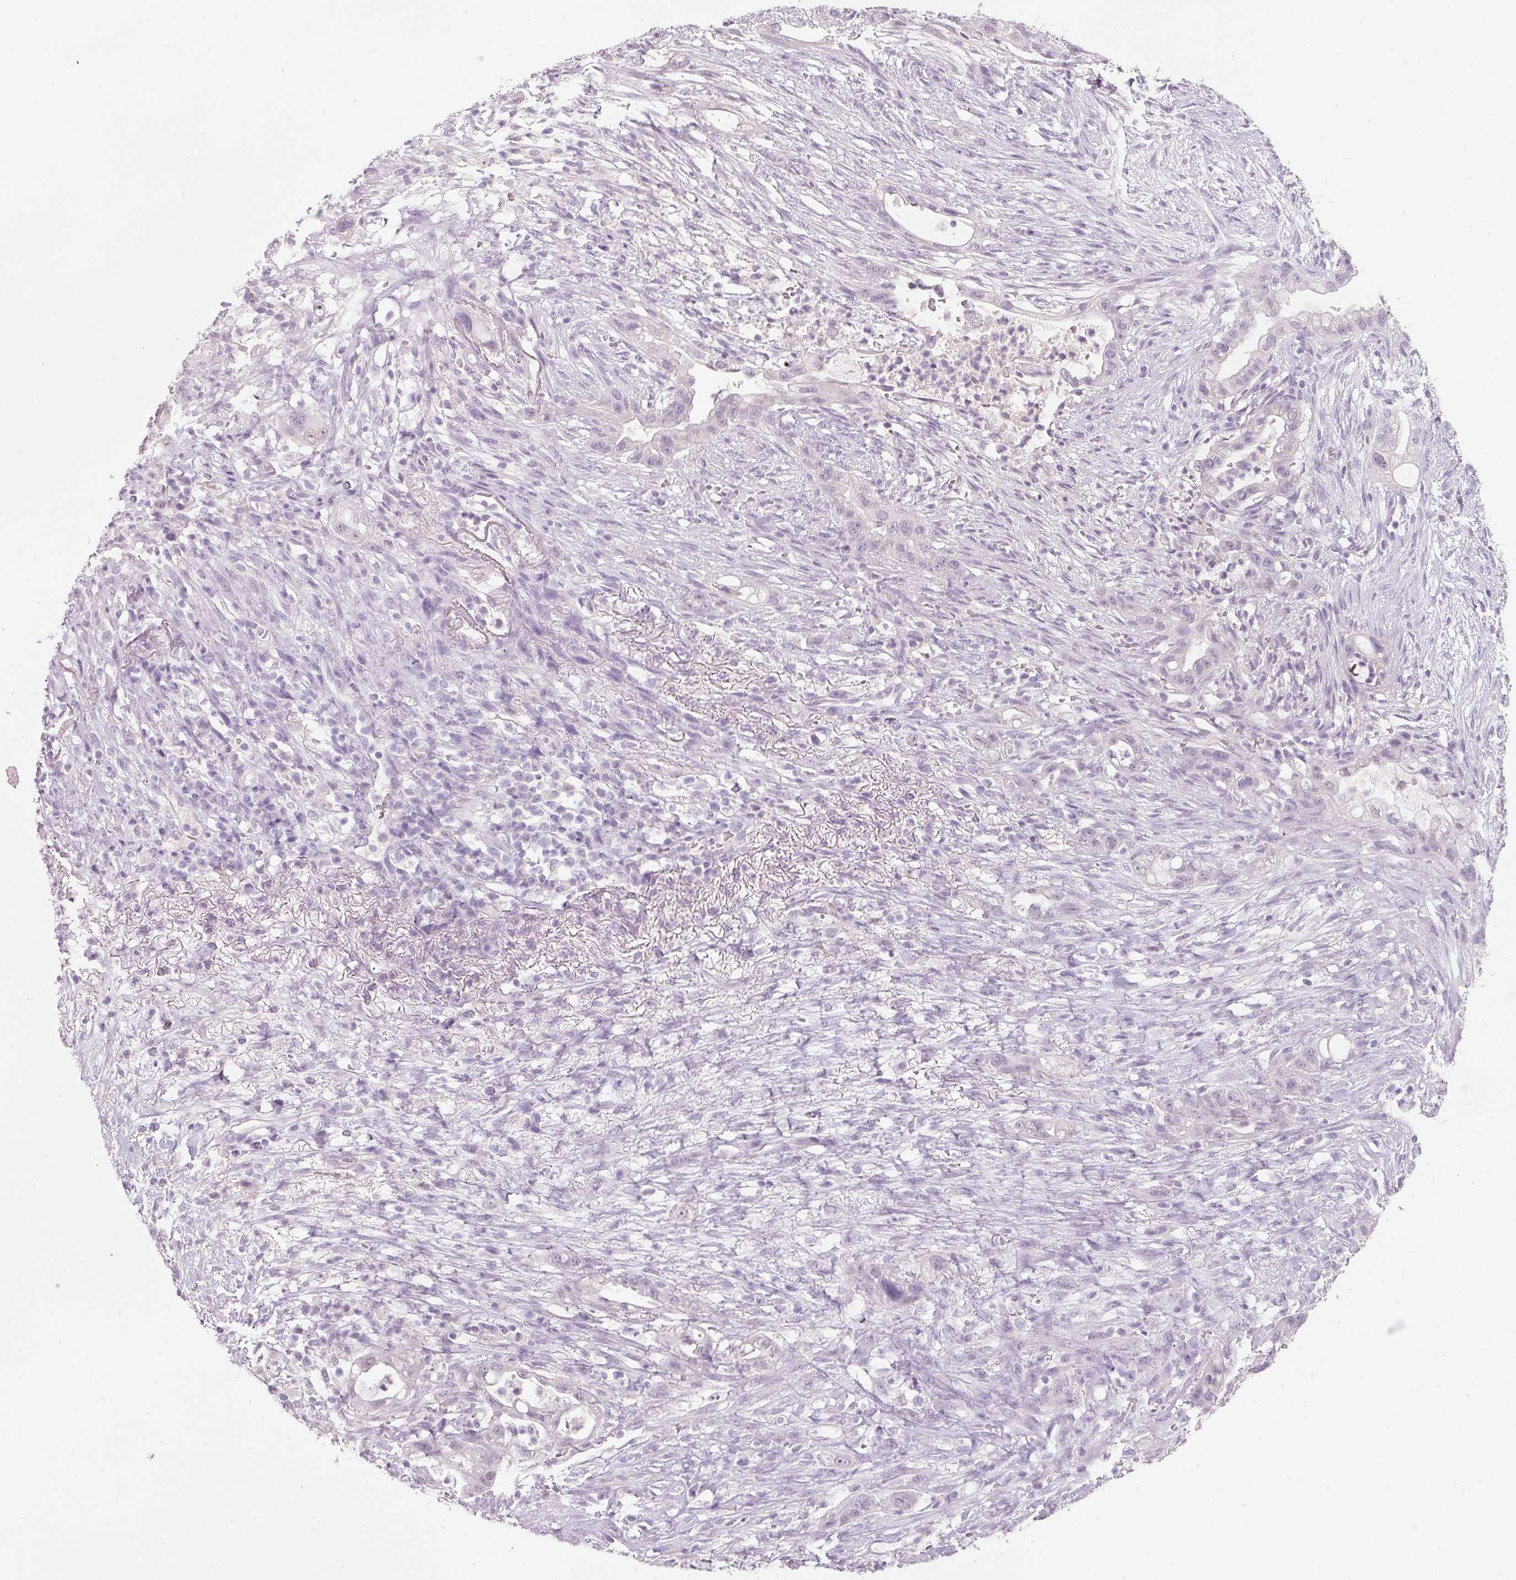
{"staining": {"intensity": "negative", "quantity": "none", "location": "none"}, "tissue": "pancreatic cancer", "cell_type": "Tumor cells", "image_type": "cancer", "snomed": [{"axis": "morphology", "description": "Adenocarcinoma, NOS"}, {"axis": "topography", "description": "Pancreas"}], "caption": "Immunohistochemical staining of pancreatic adenocarcinoma exhibits no significant positivity in tumor cells.", "gene": "ENSG00000206549", "patient": {"sex": "male", "age": 44}}